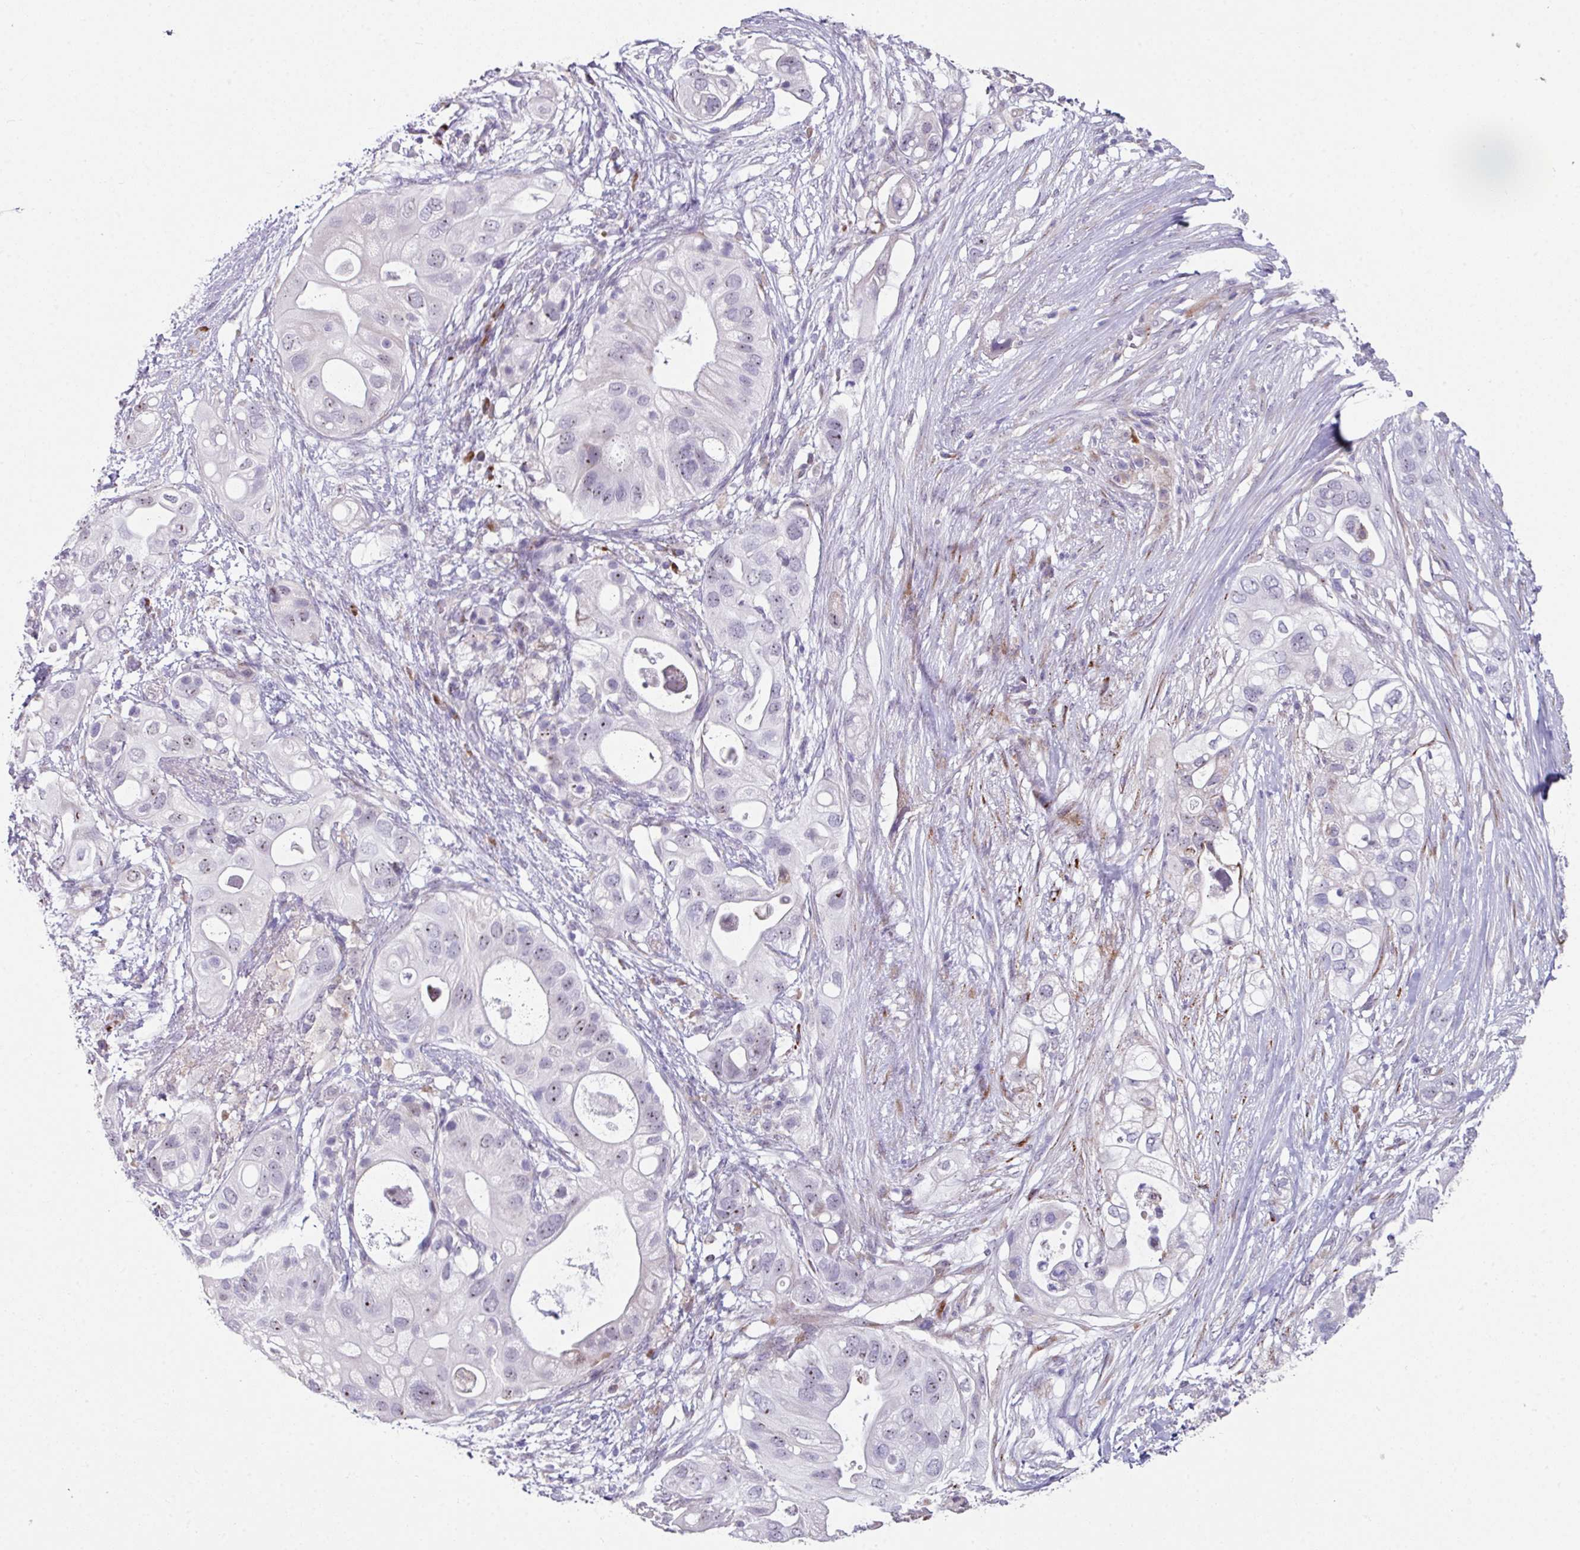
{"staining": {"intensity": "weak", "quantity": "25%-75%", "location": "nuclear"}, "tissue": "pancreatic cancer", "cell_type": "Tumor cells", "image_type": "cancer", "snomed": [{"axis": "morphology", "description": "Adenocarcinoma, NOS"}, {"axis": "topography", "description": "Pancreas"}], "caption": "Pancreatic adenocarcinoma stained for a protein shows weak nuclear positivity in tumor cells.", "gene": "BMS1", "patient": {"sex": "female", "age": 72}}